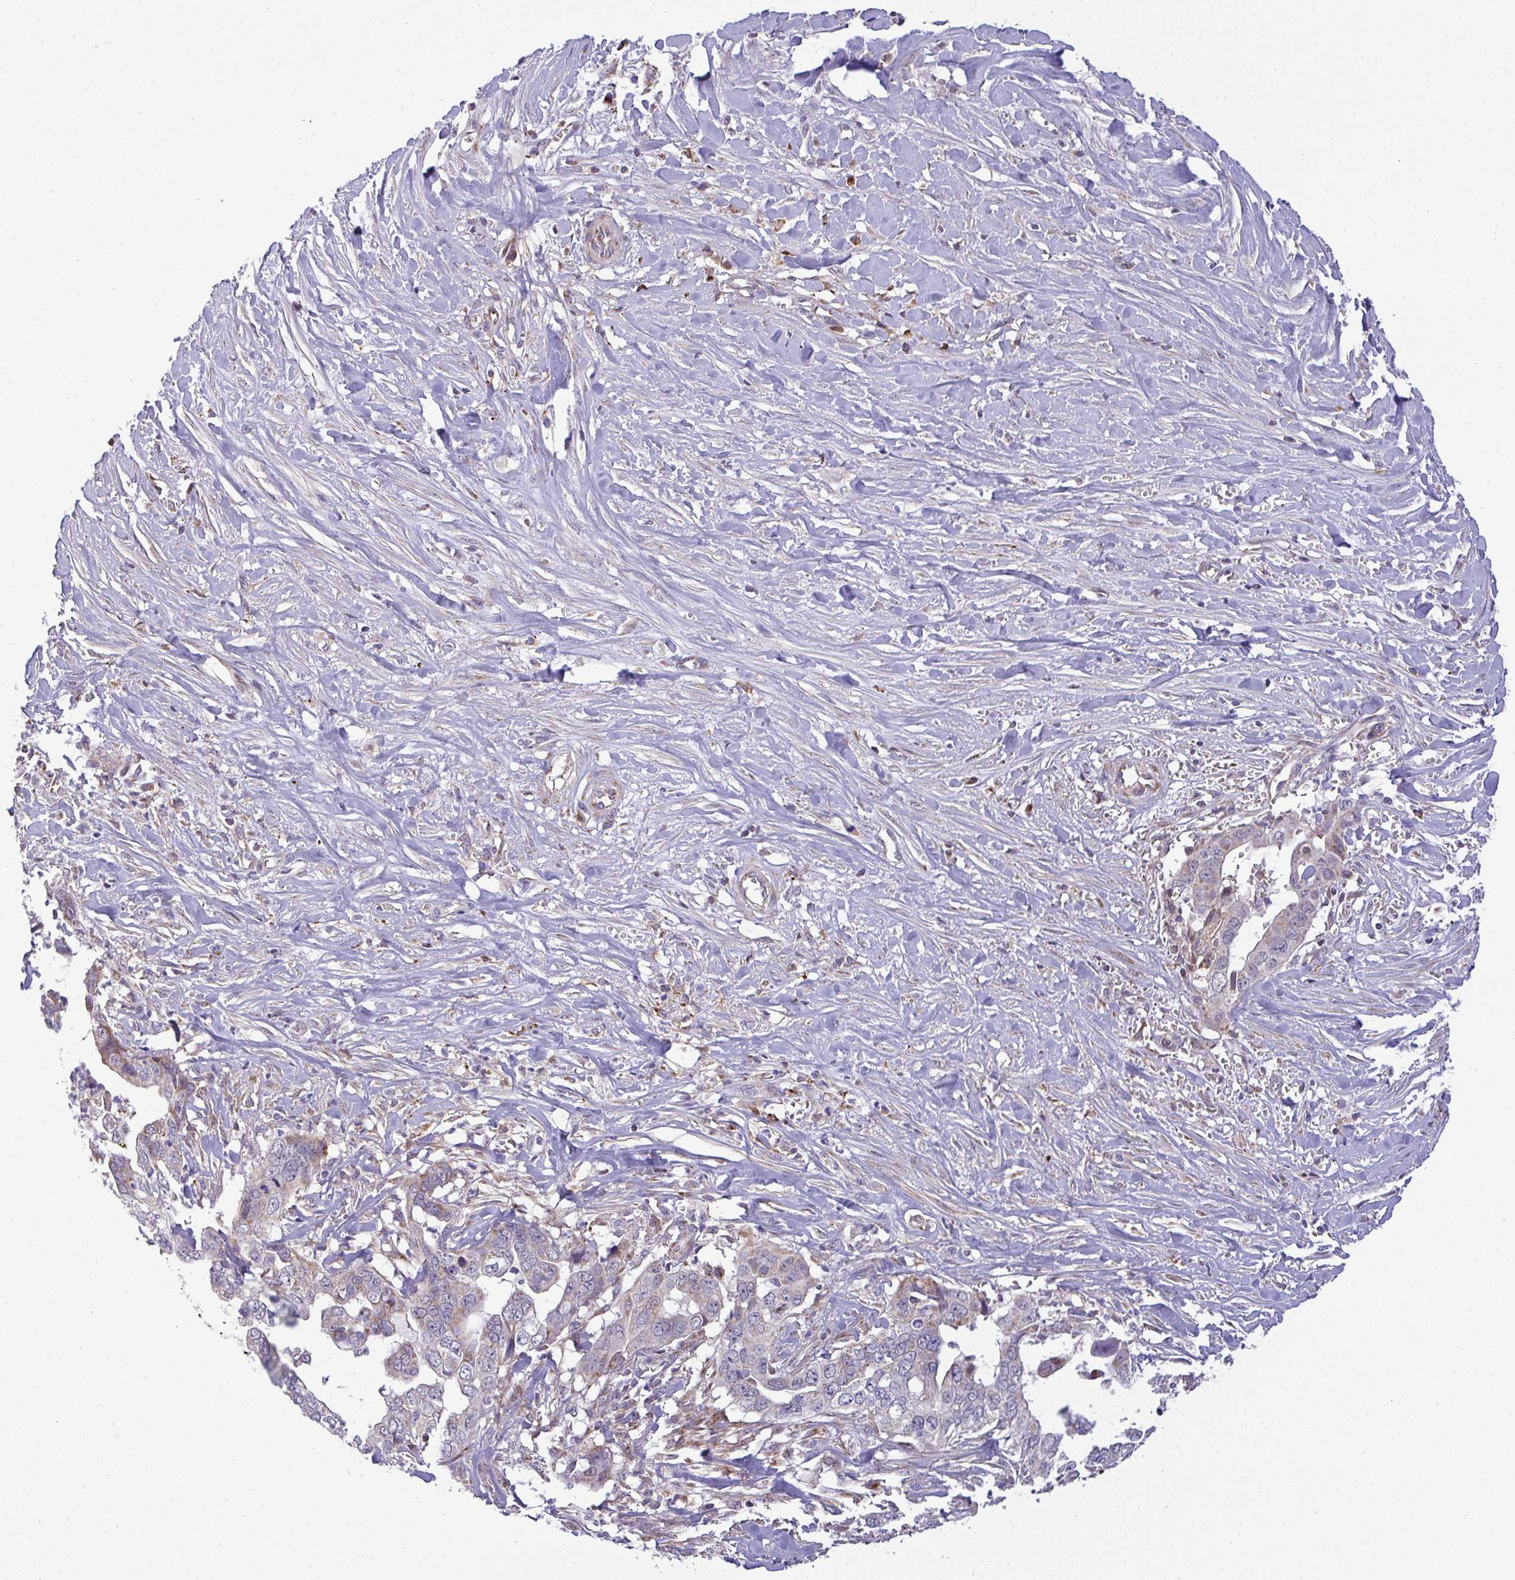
{"staining": {"intensity": "moderate", "quantity": "<25%", "location": "cytoplasmic/membranous"}, "tissue": "liver cancer", "cell_type": "Tumor cells", "image_type": "cancer", "snomed": [{"axis": "morphology", "description": "Cholangiocarcinoma"}, {"axis": "topography", "description": "Liver"}], "caption": "Liver cholangiocarcinoma was stained to show a protein in brown. There is low levels of moderate cytoplasmic/membranous expression in approximately <25% of tumor cells.", "gene": "SRRM4", "patient": {"sex": "female", "age": 79}}